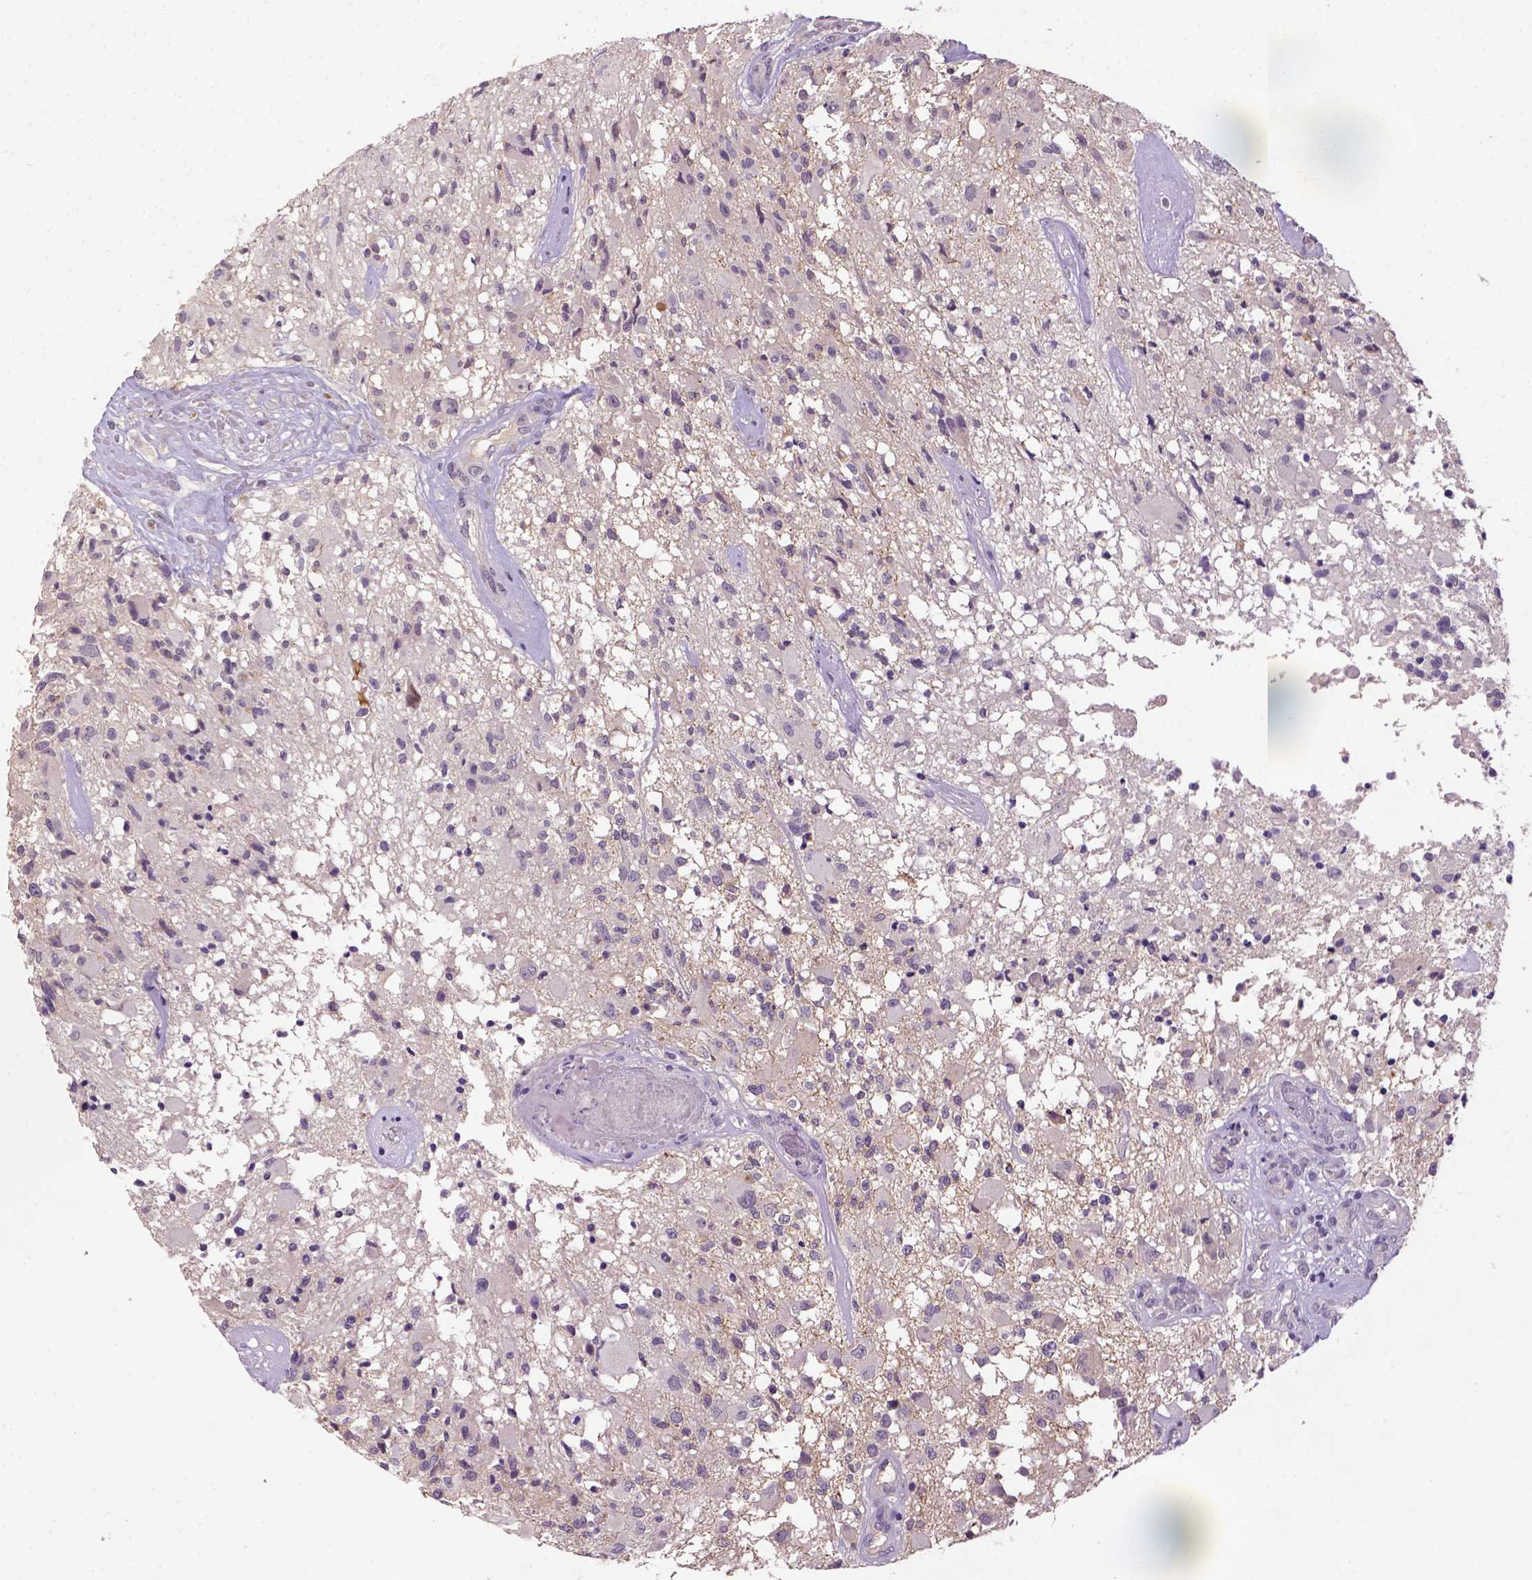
{"staining": {"intensity": "negative", "quantity": "none", "location": "none"}, "tissue": "glioma", "cell_type": "Tumor cells", "image_type": "cancer", "snomed": [{"axis": "morphology", "description": "Glioma, malignant, High grade"}, {"axis": "topography", "description": "Brain"}], "caption": "Tumor cells are negative for brown protein staining in malignant glioma (high-grade).", "gene": "NLGN2", "patient": {"sex": "female", "age": 63}}